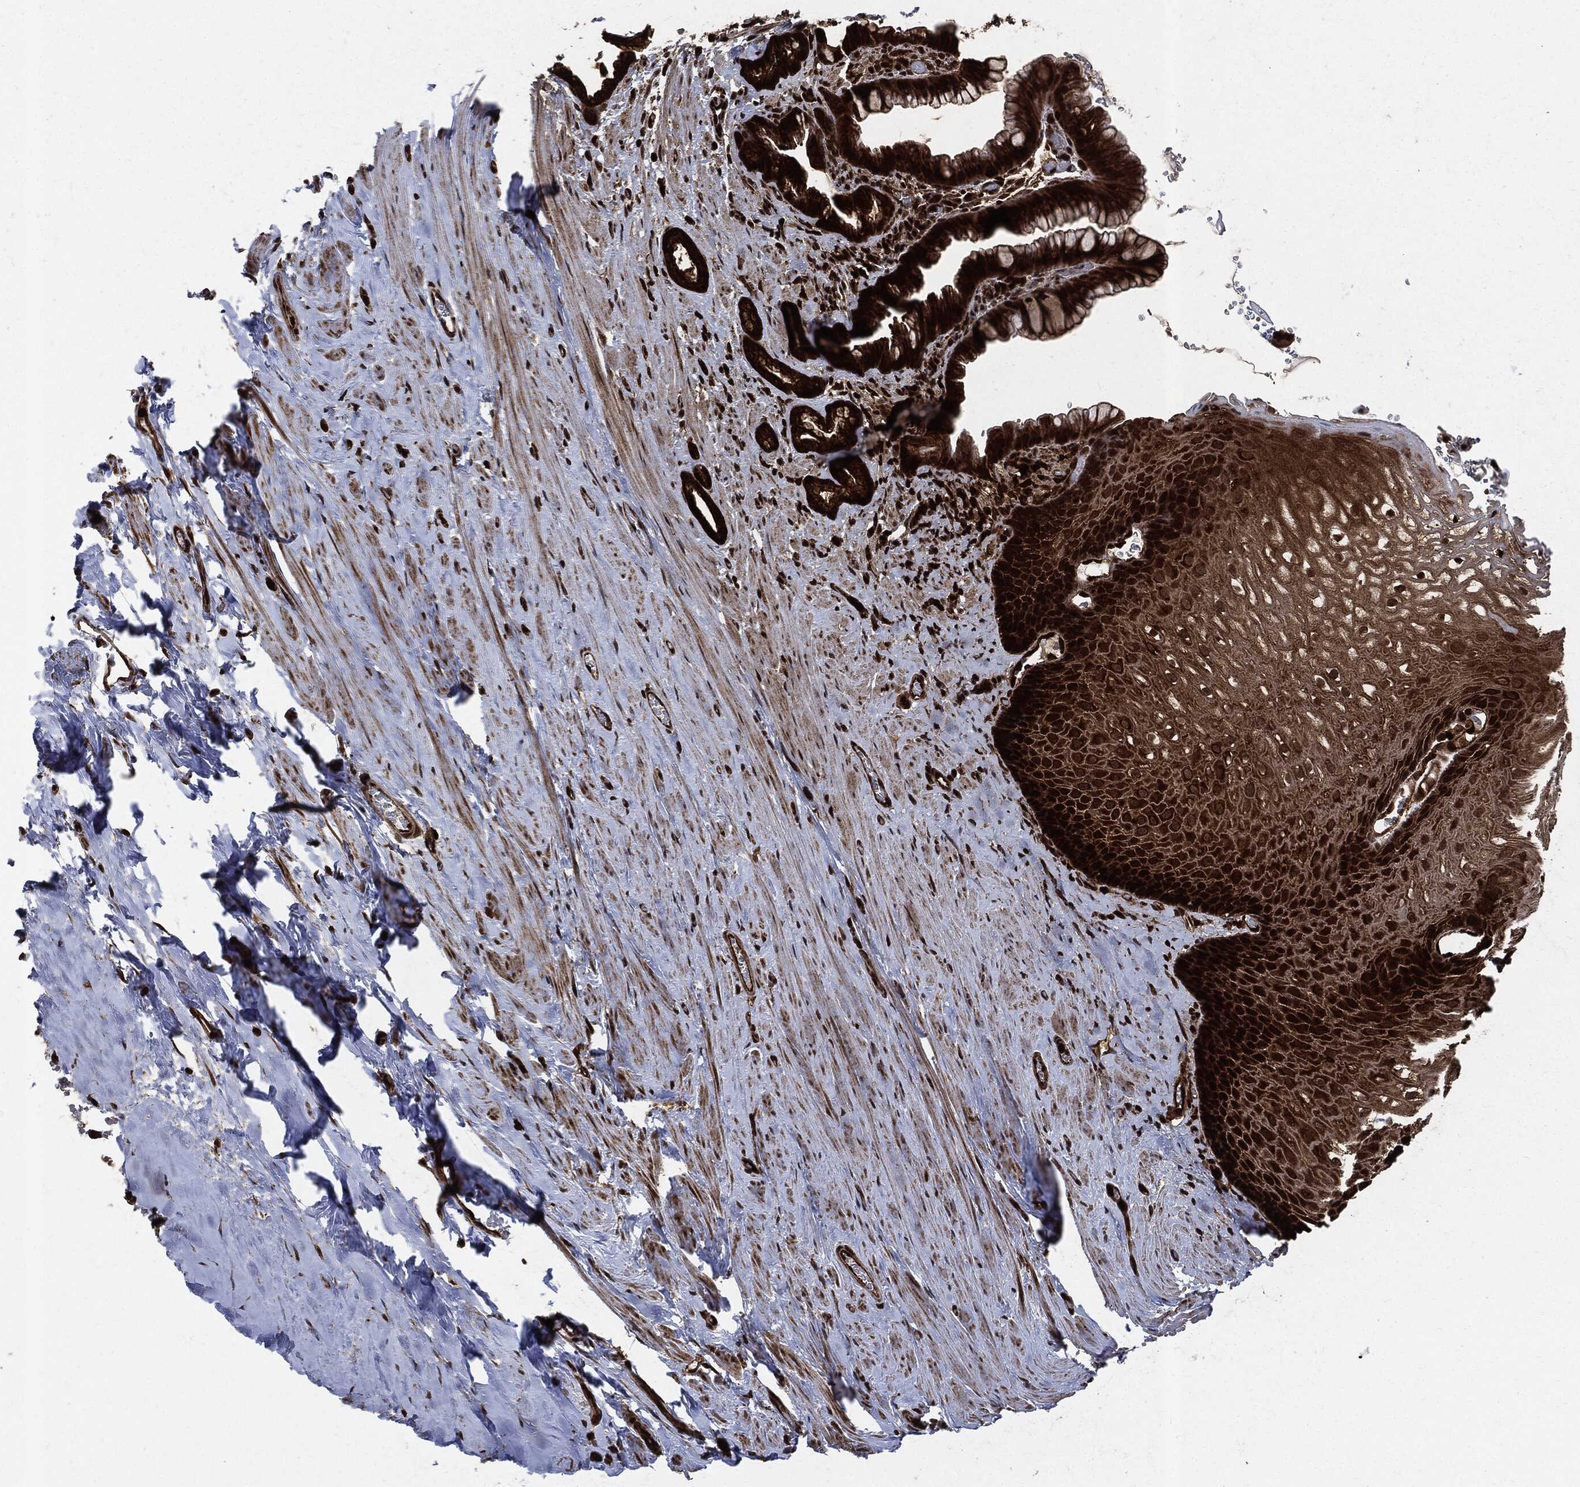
{"staining": {"intensity": "strong", "quantity": ">75%", "location": "cytoplasmic/membranous"}, "tissue": "esophagus", "cell_type": "Squamous epithelial cells", "image_type": "normal", "snomed": [{"axis": "morphology", "description": "Normal tissue, NOS"}, {"axis": "topography", "description": "Esophagus"}], "caption": "A brown stain labels strong cytoplasmic/membranous expression of a protein in squamous epithelial cells of benign human esophagus. Nuclei are stained in blue.", "gene": "YWHAB", "patient": {"sex": "male", "age": 64}}